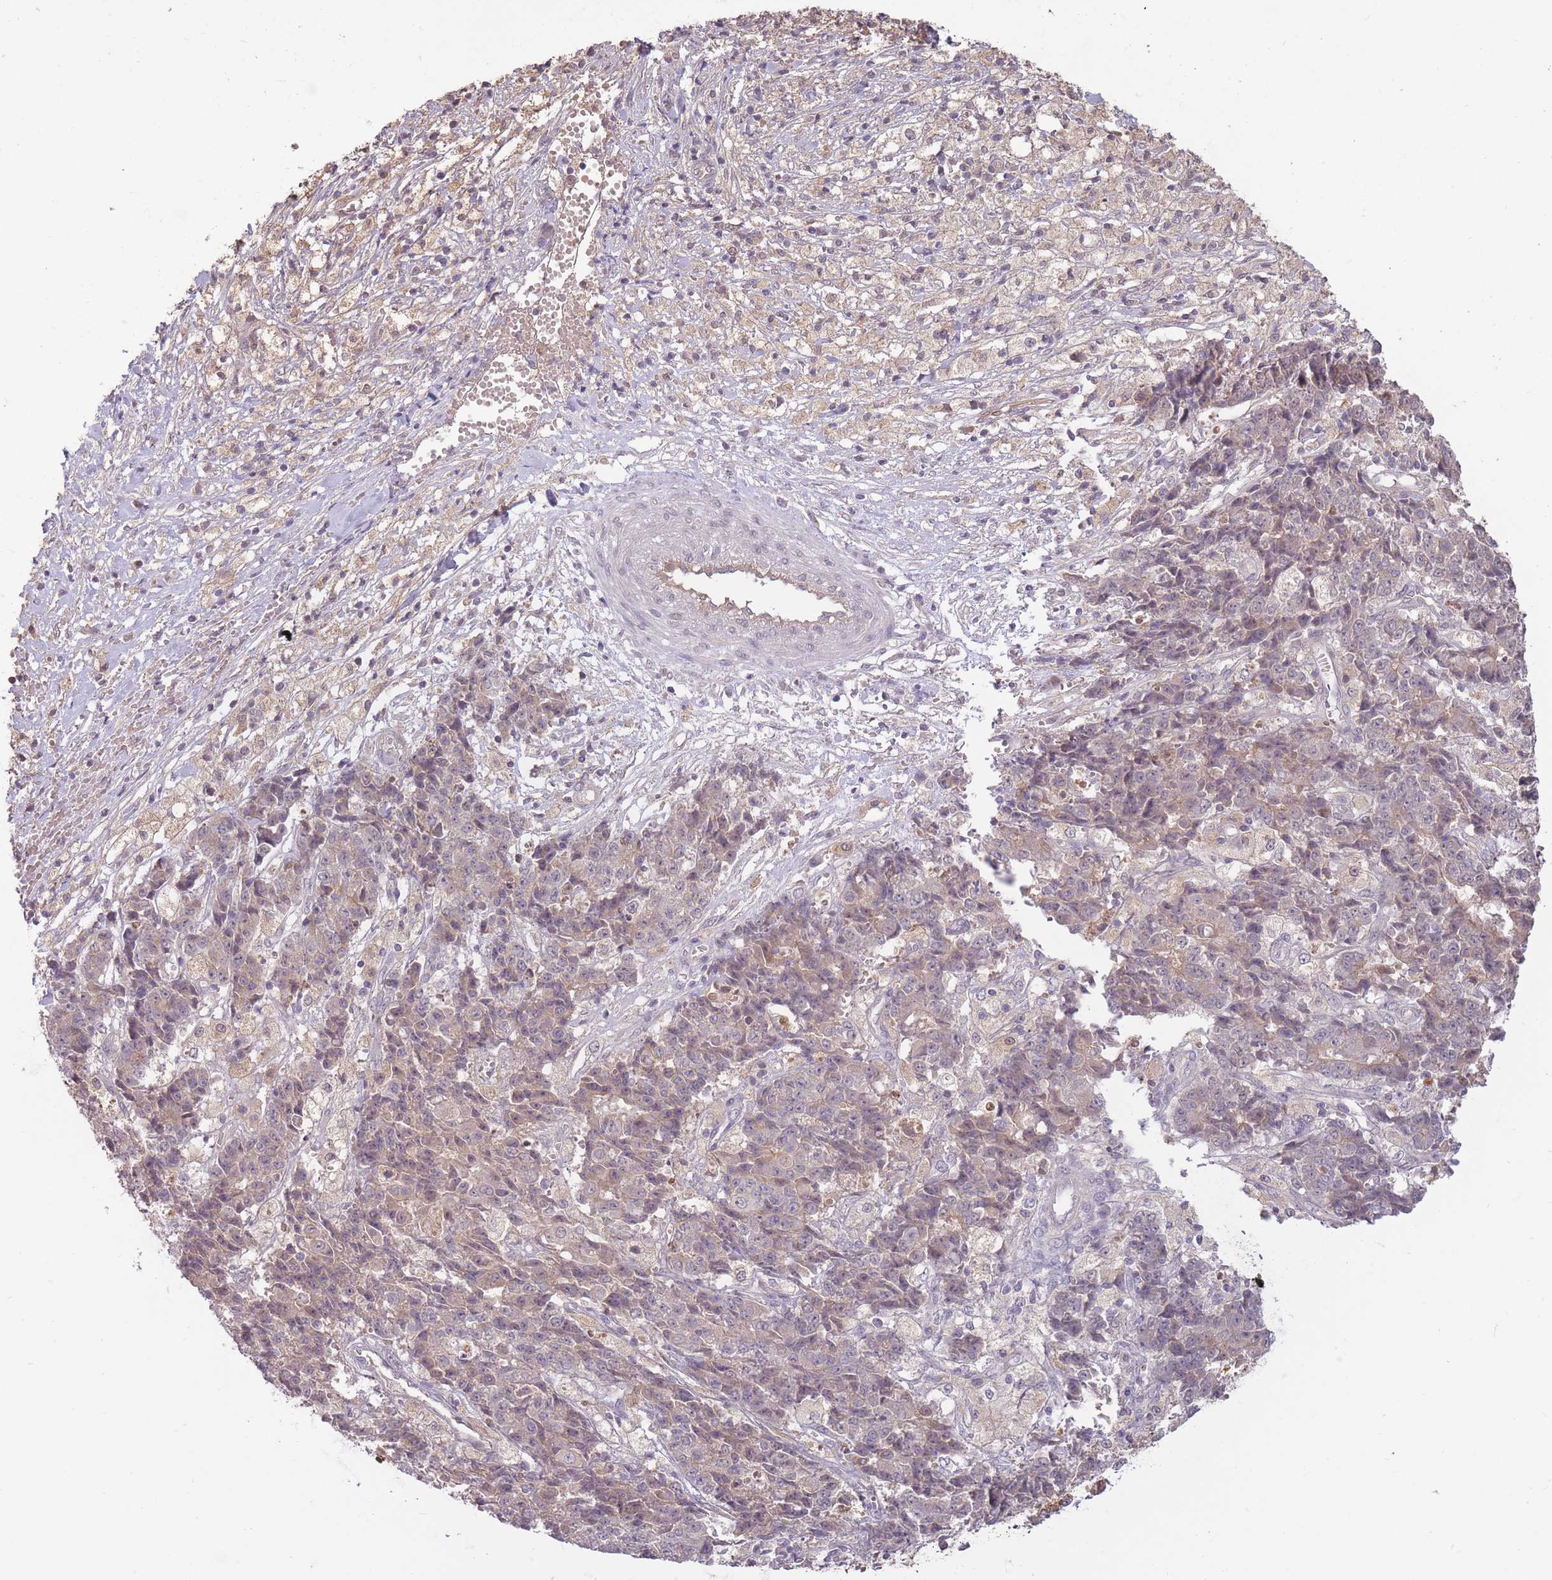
{"staining": {"intensity": "negative", "quantity": "none", "location": "none"}, "tissue": "ovarian cancer", "cell_type": "Tumor cells", "image_type": "cancer", "snomed": [{"axis": "morphology", "description": "Carcinoma, endometroid"}, {"axis": "topography", "description": "Ovary"}], "caption": "Tumor cells are negative for brown protein staining in ovarian cancer.", "gene": "LRATD2", "patient": {"sex": "female", "age": 42}}